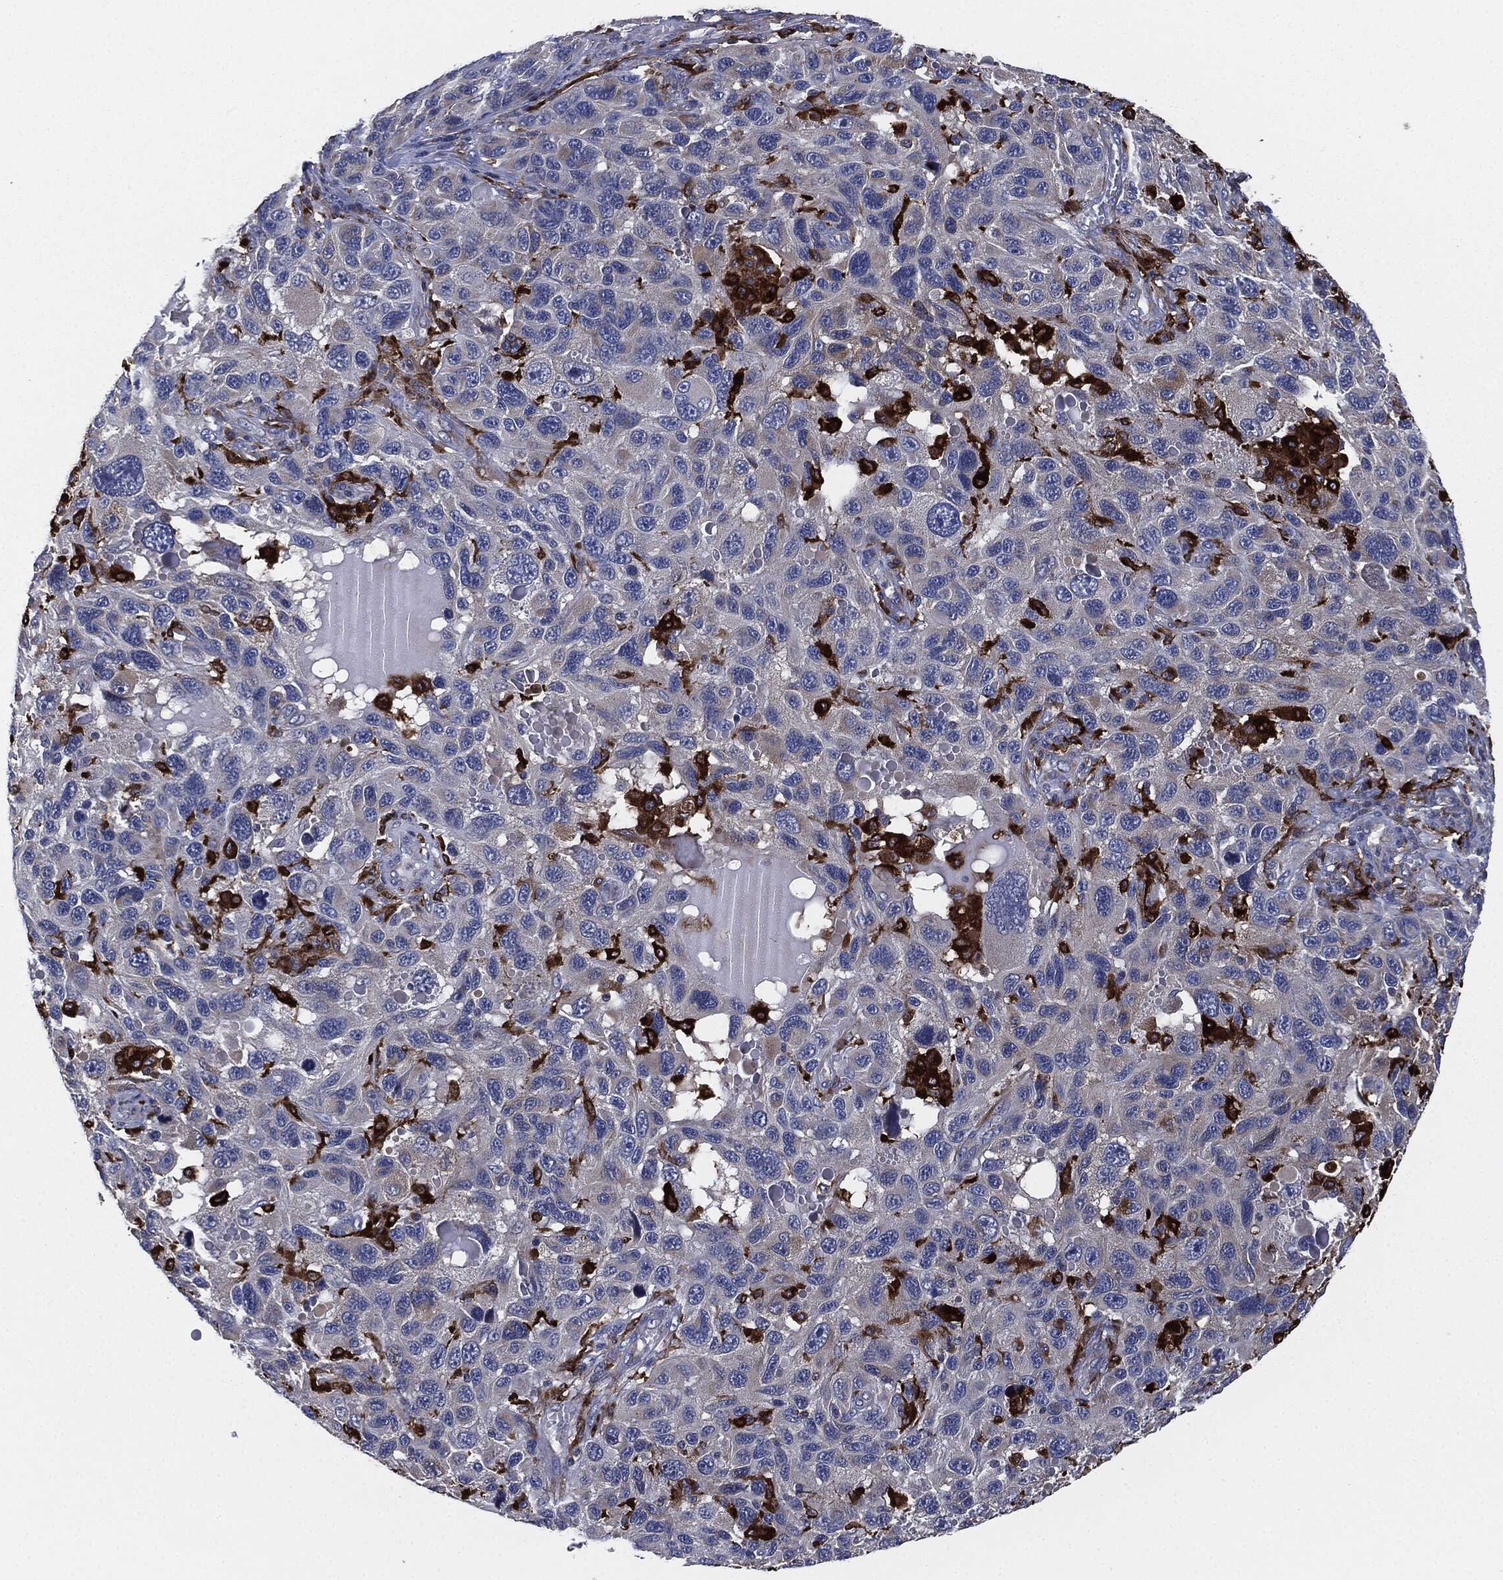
{"staining": {"intensity": "negative", "quantity": "none", "location": "none"}, "tissue": "melanoma", "cell_type": "Tumor cells", "image_type": "cancer", "snomed": [{"axis": "morphology", "description": "Malignant melanoma, NOS"}, {"axis": "topography", "description": "Skin"}], "caption": "High magnification brightfield microscopy of melanoma stained with DAB (brown) and counterstained with hematoxylin (blue): tumor cells show no significant positivity.", "gene": "TMEM11", "patient": {"sex": "male", "age": 53}}